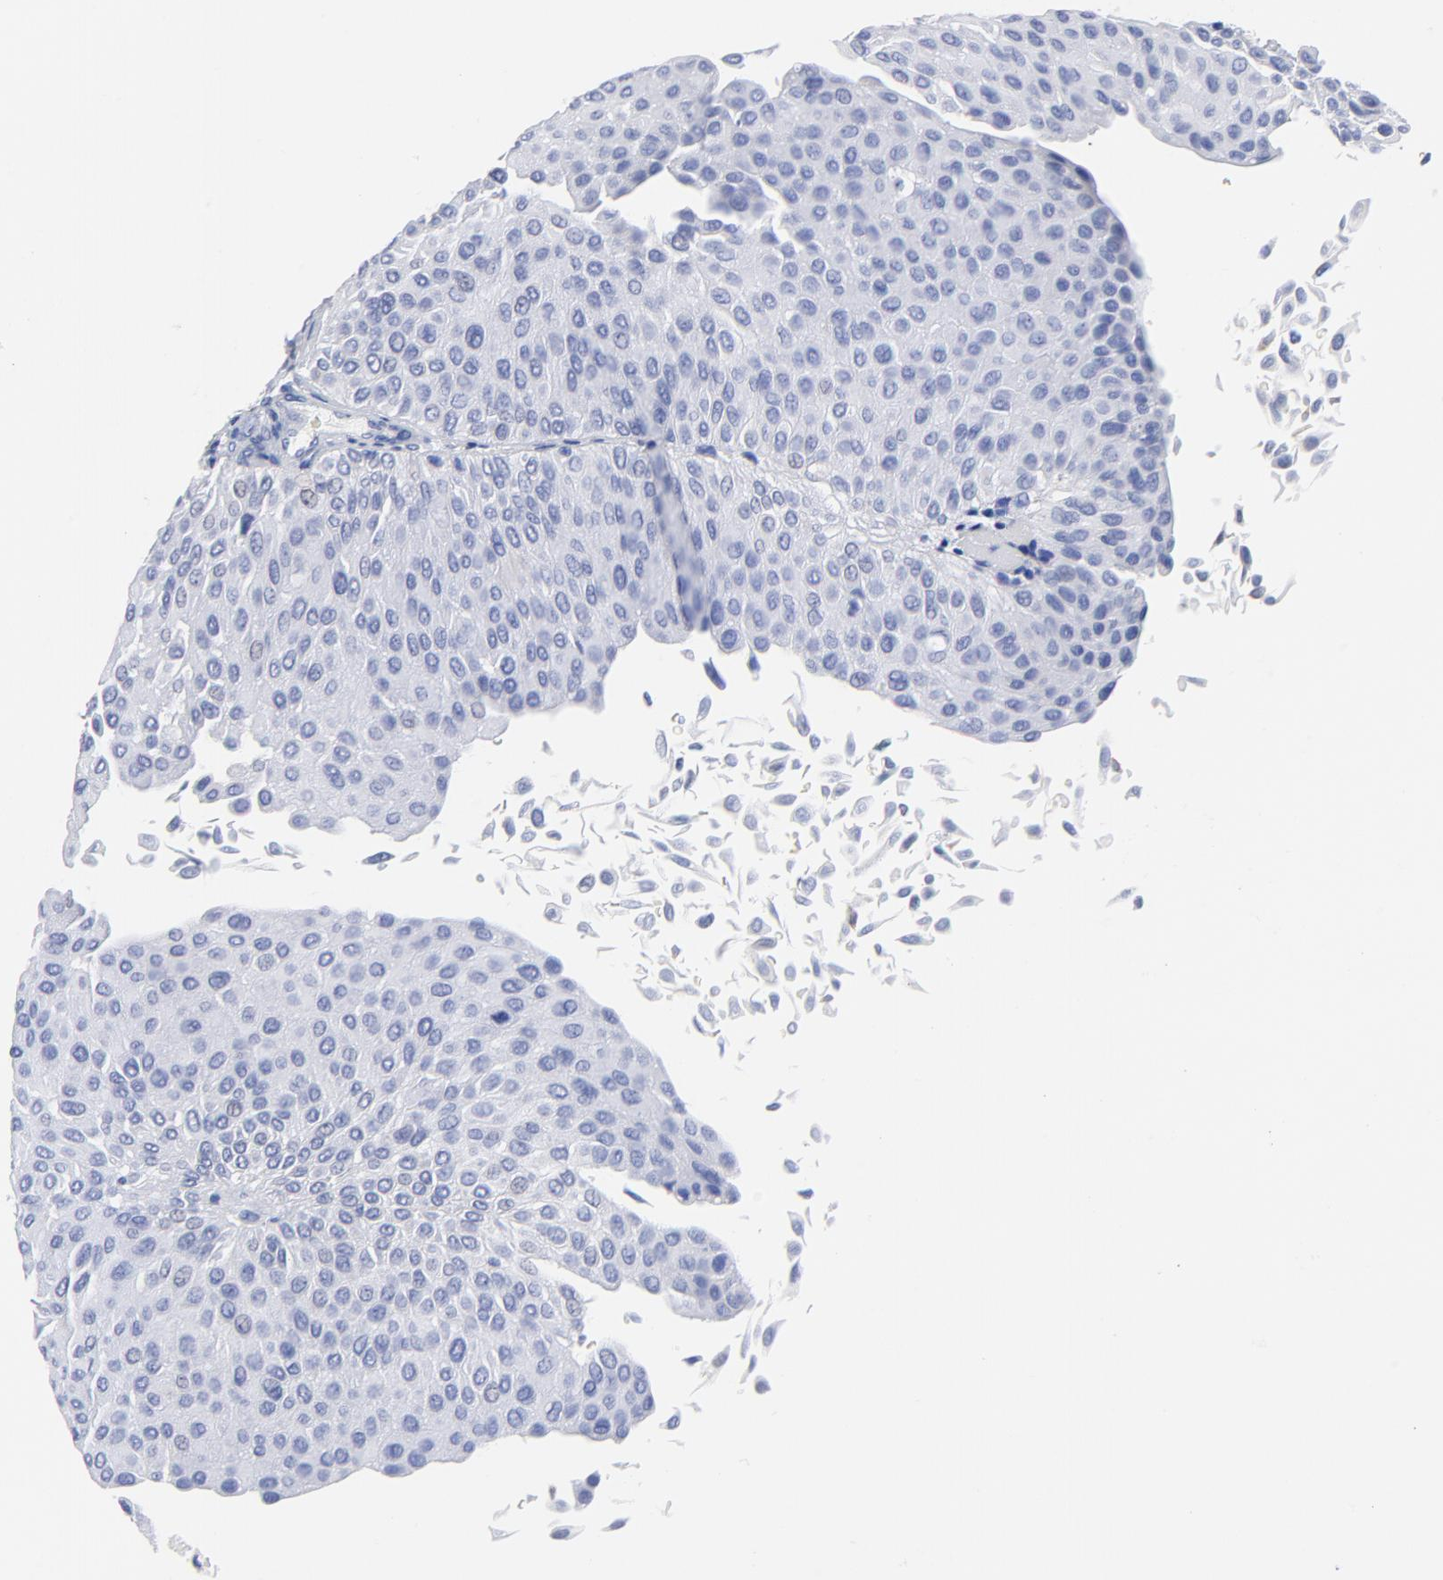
{"staining": {"intensity": "negative", "quantity": "none", "location": "none"}, "tissue": "urothelial cancer", "cell_type": "Tumor cells", "image_type": "cancer", "snomed": [{"axis": "morphology", "description": "Urothelial carcinoma, Low grade"}, {"axis": "topography", "description": "Urinary bladder"}], "caption": "This is a image of immunohistochemistry (IHC) staining of urothelial cancer, which shows no expression in tumor cells.", "gene": "ACY1", "patient": {"sex": "male", "age": 64}}